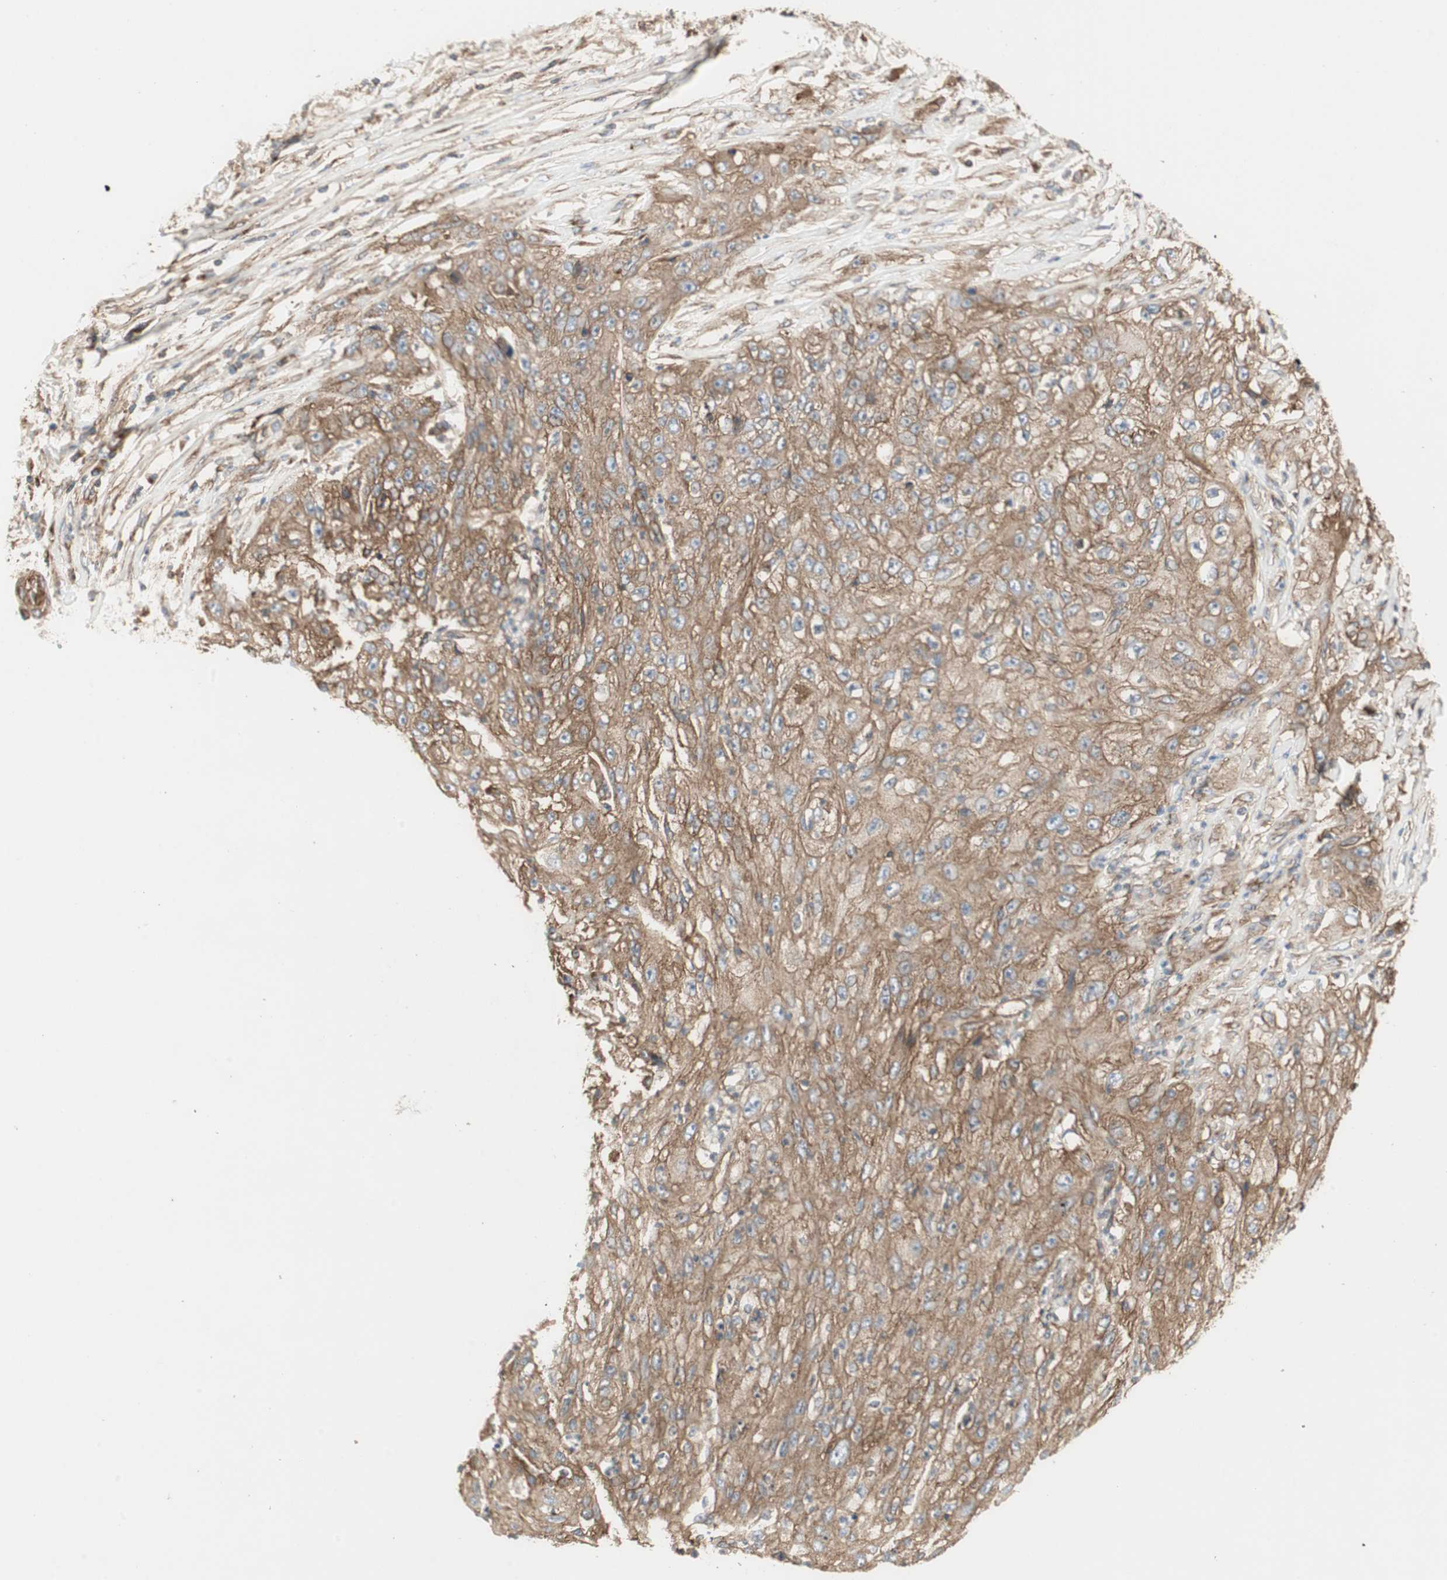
{"staining": {"intensity": "strong", "quantity": ">75%", "location": "cytoplasmic/membranous"}, "tissue": "lung cancer", "cell_type": "Tumor cells", "image_type": "cancer", "snomed": [{"axis": "morphology", "description": "Inflammation, NOS"}, {"axis": "morphology", "description": "Squamous cell carcinoma, NOS"}, {"axis": "topography", "description": "Lymph node"}, {"axis": "topography", "description": "Soft tissue"}, {"axis": "topography", "description": "Lung"}], "caption": "Tumor cells demonstrate high levels of strong cytoplasmic/membranous positivity in about >75% of cells in lung cancer. (Stains: DAB in brown, nuclei in blue, Microscopy: brightfield microscopy at high magnification).", "gene": "H6PD", "patient": {"sex": "male", "age": 66}}